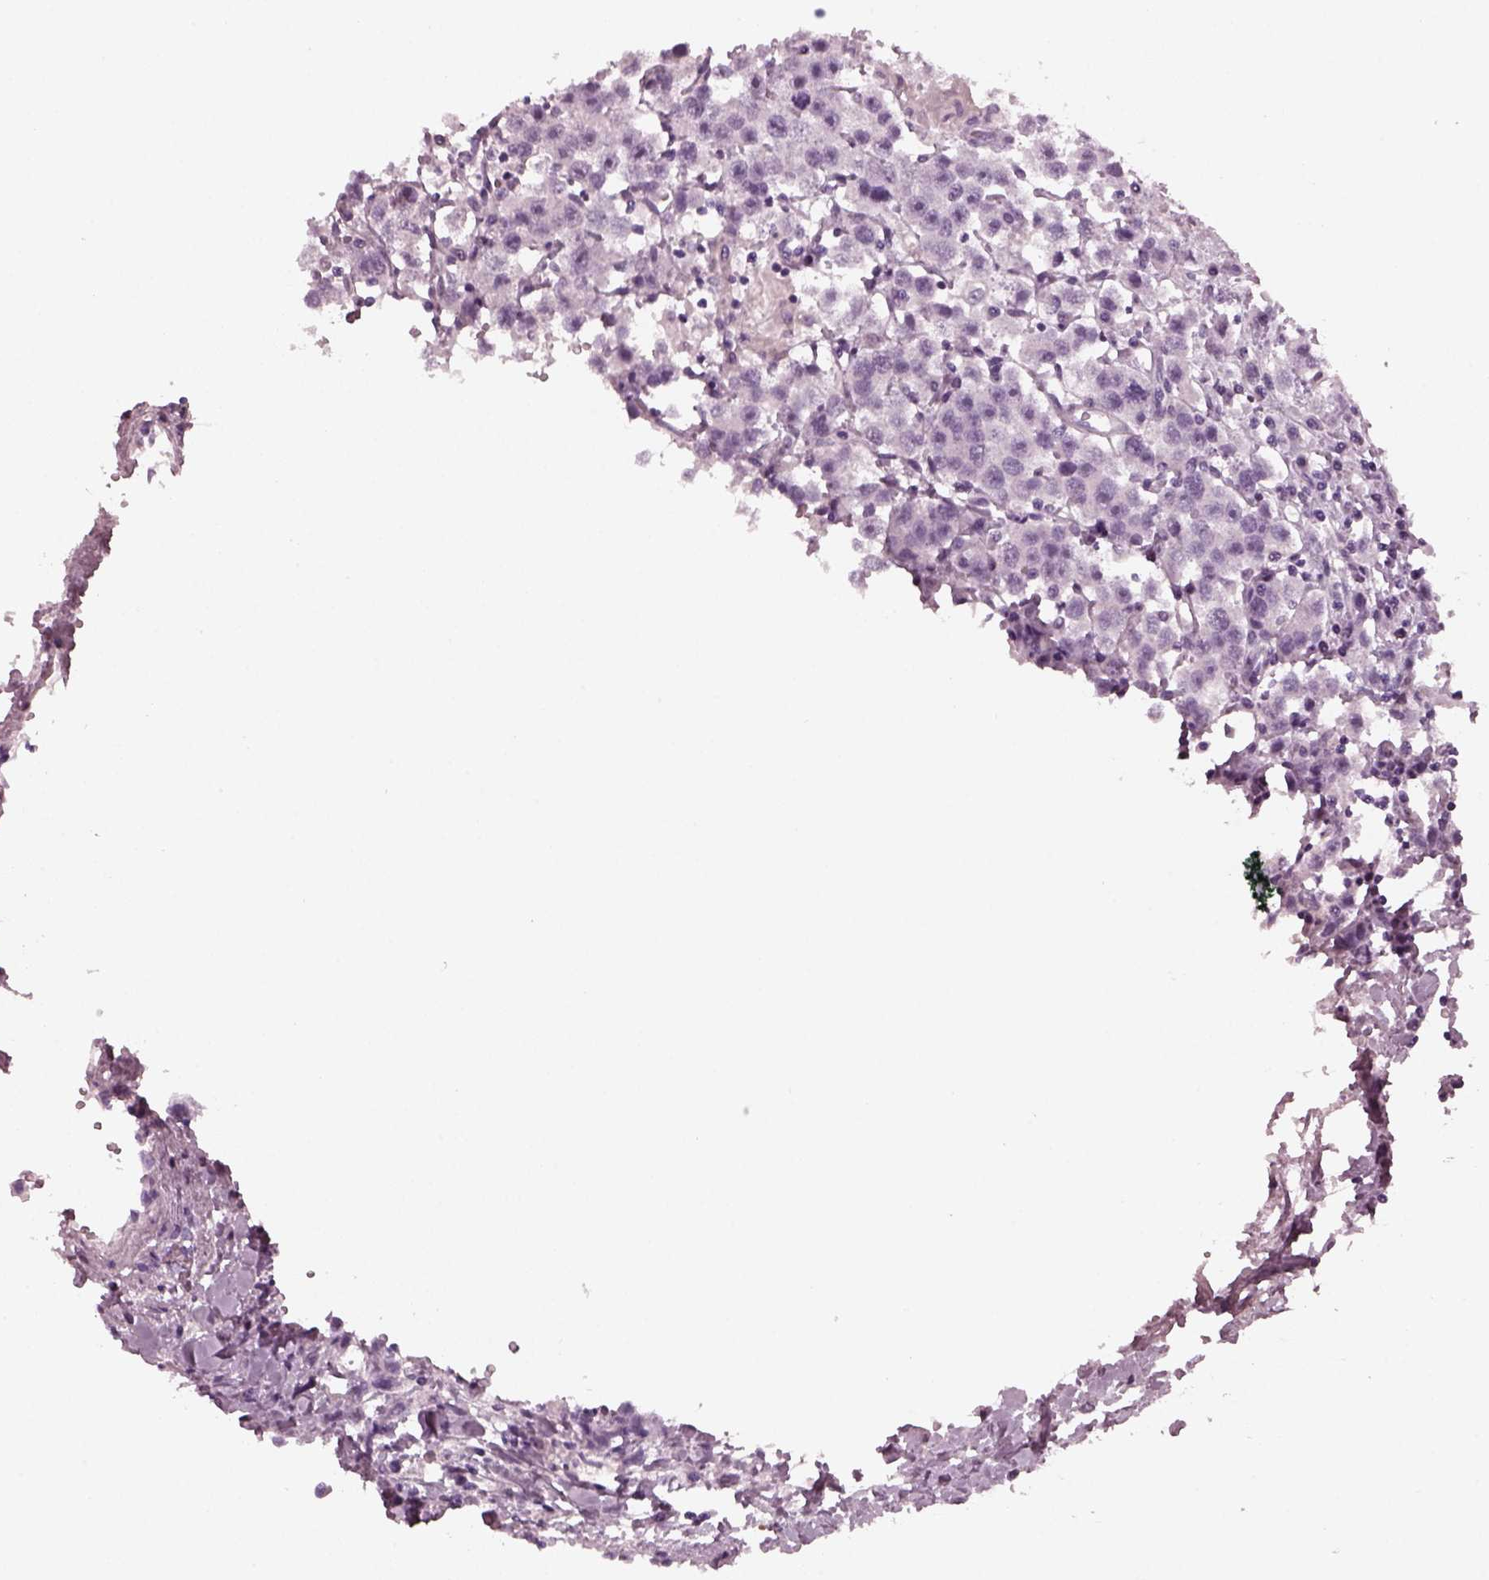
{"staining": {"intensity": "negative", "quantity": "none", "location": "none"}, "tissue": "testis cancer", "cell_type": "Tumor cells", "image_type": "cancer", "snomed": [{"axis": "morphology", "description": "Seminoma, NOS"}, {"axis": "topography", "description": "Testis"}], "caption": "Immunohistochemistry micrograph of testis seminoma stained for a protein (brown), which reveals no staining in tumor cells.", "gene": "RCVRN", "patient": {"sex": "male", "age": 45}}